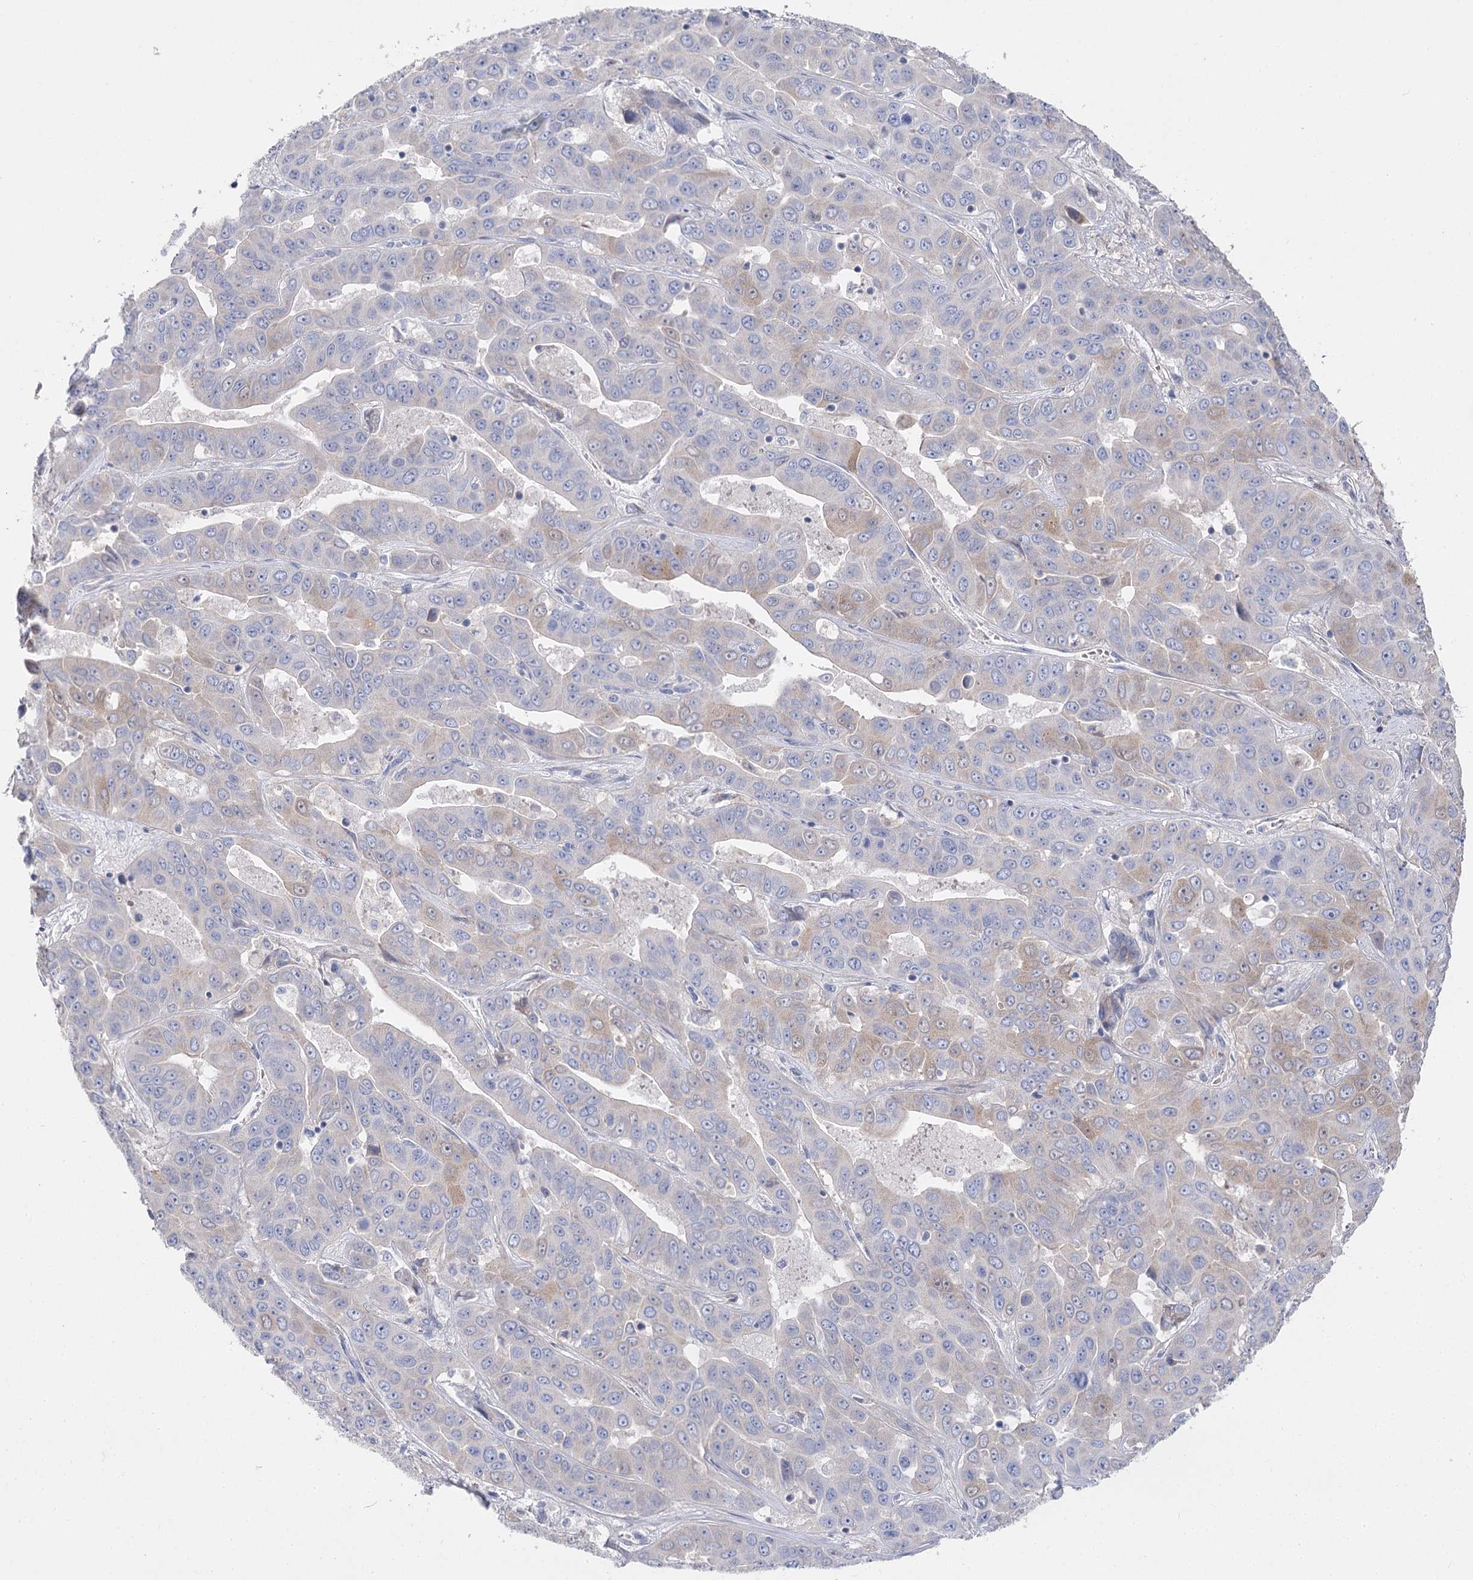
{"staining": {"intensity": "moderate", "quantity": "<25%", "location": "cytoplasmic/membranous"}, "tissue": "liver cancer", "cell_type": "Tumor cells", "image_type": "cancer", "snomed": [{"axis": "morphology", "description": "Cholangiocarcinoma"}, {"axis": "topography", "description": "Liver"}], "caption": "This image displays cholangiocarcinoma (liver) stained with immunohistochemistry to label a protein in brown. The cytoplasmic/membranous of tumor cells show moderate positivity for the protein. Nuclei are counter-stained blue.", "gene": "NRAP", "patient": {"sex": "female", "age": 52}}